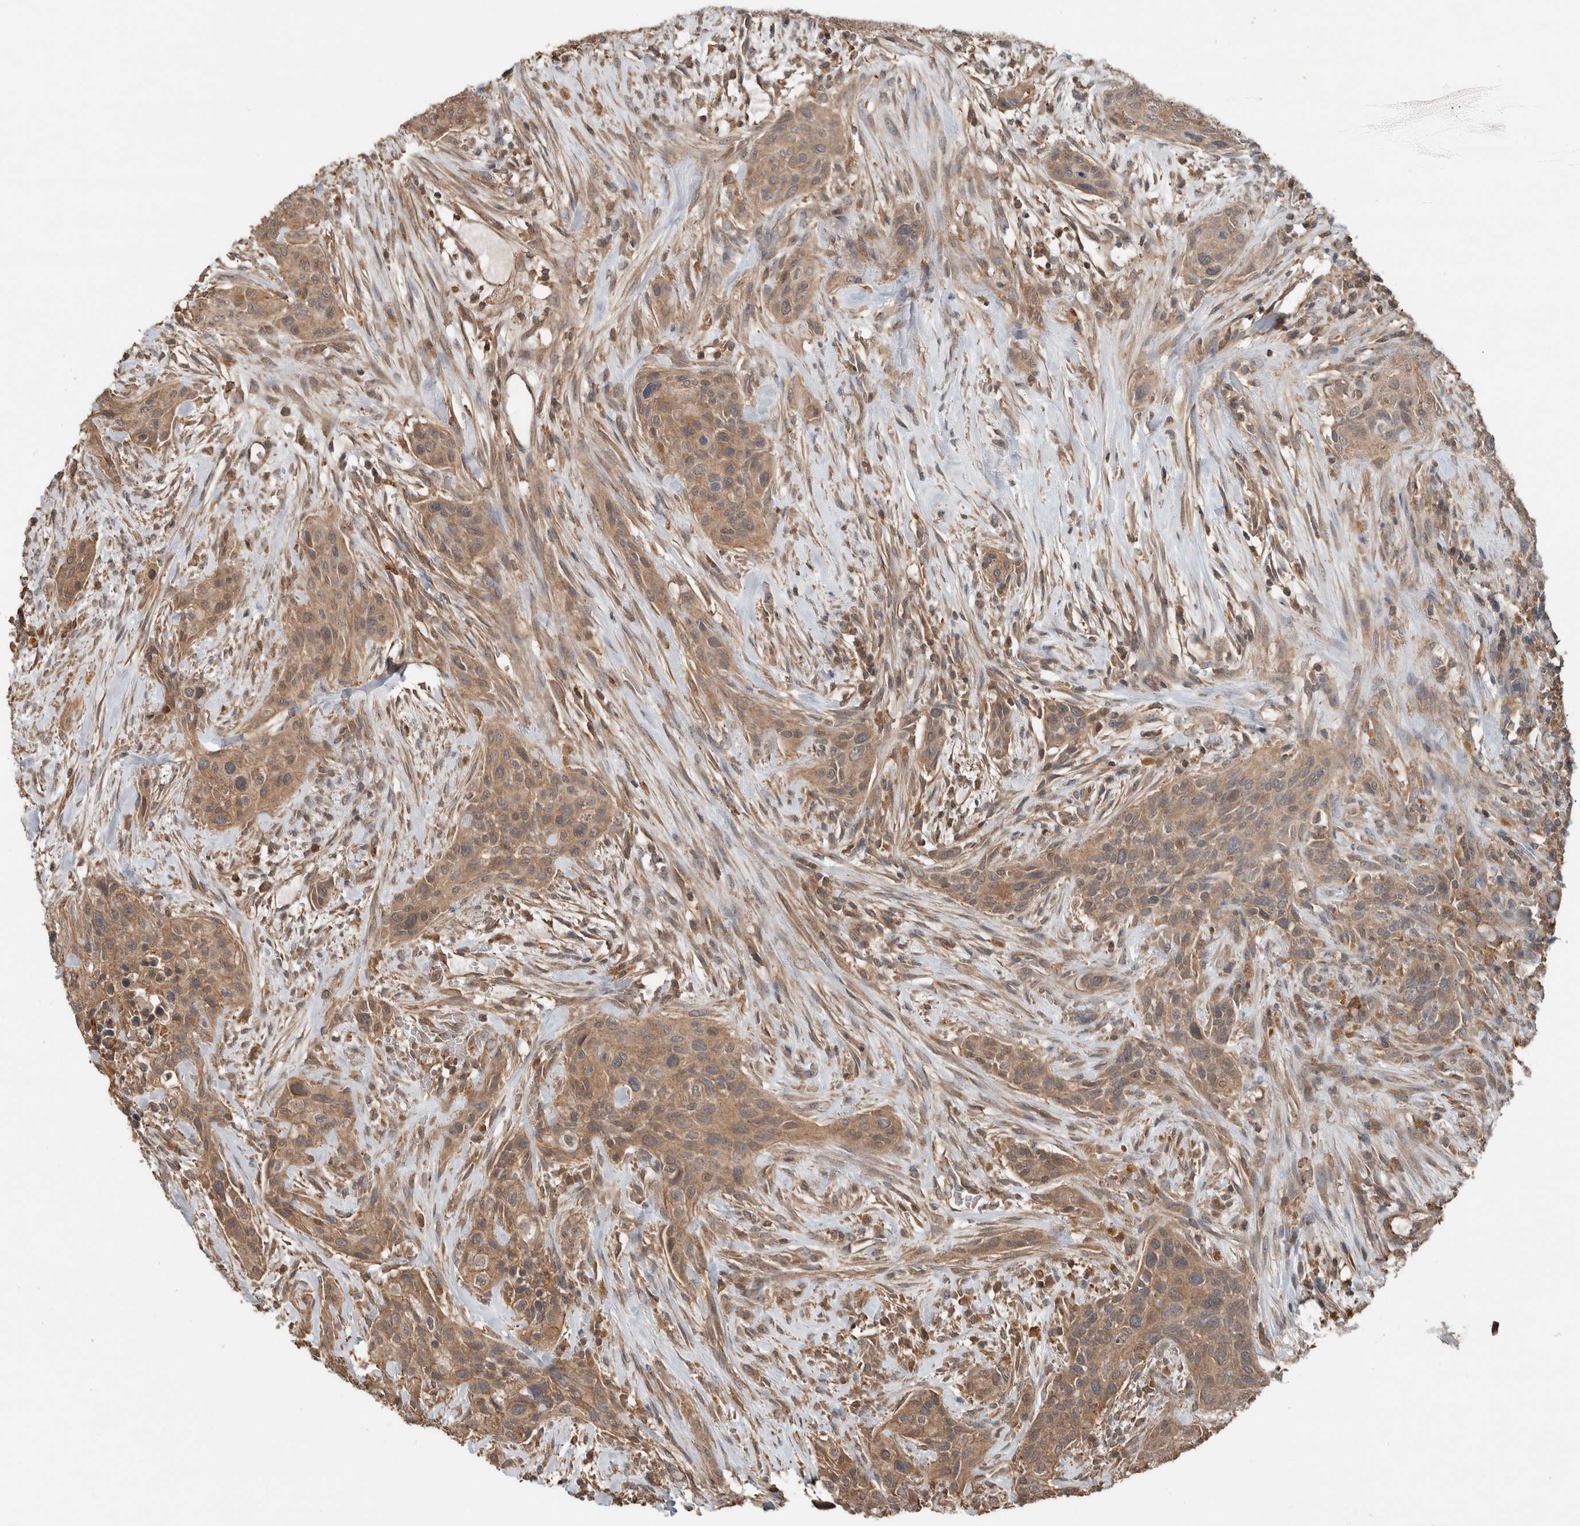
{"staining": {"intensity": "moderate", "quantity": ">75%", "location": "cytoplasmic/membranous"}, "tissue": "urothelial cancer", "cell_type": "Tumor cells", "image_type": "cancer", "snomed": [{"axis": "morphology", "description": "Urothelial carcinoma, High grade"}, {"axis": "topography", "description": "Urinary bladder"}], "caption": "High-magnification brightfield microscopy of urothelial cancer stained with DAB (brown) and counterstained with hematoxylin (blue). tumor cells exhibit moderate cytoplasmic/membranous expression is present in about>75% of cells.", "gene": "KLK14", "patient": {"sex": "male", "age": 35}}